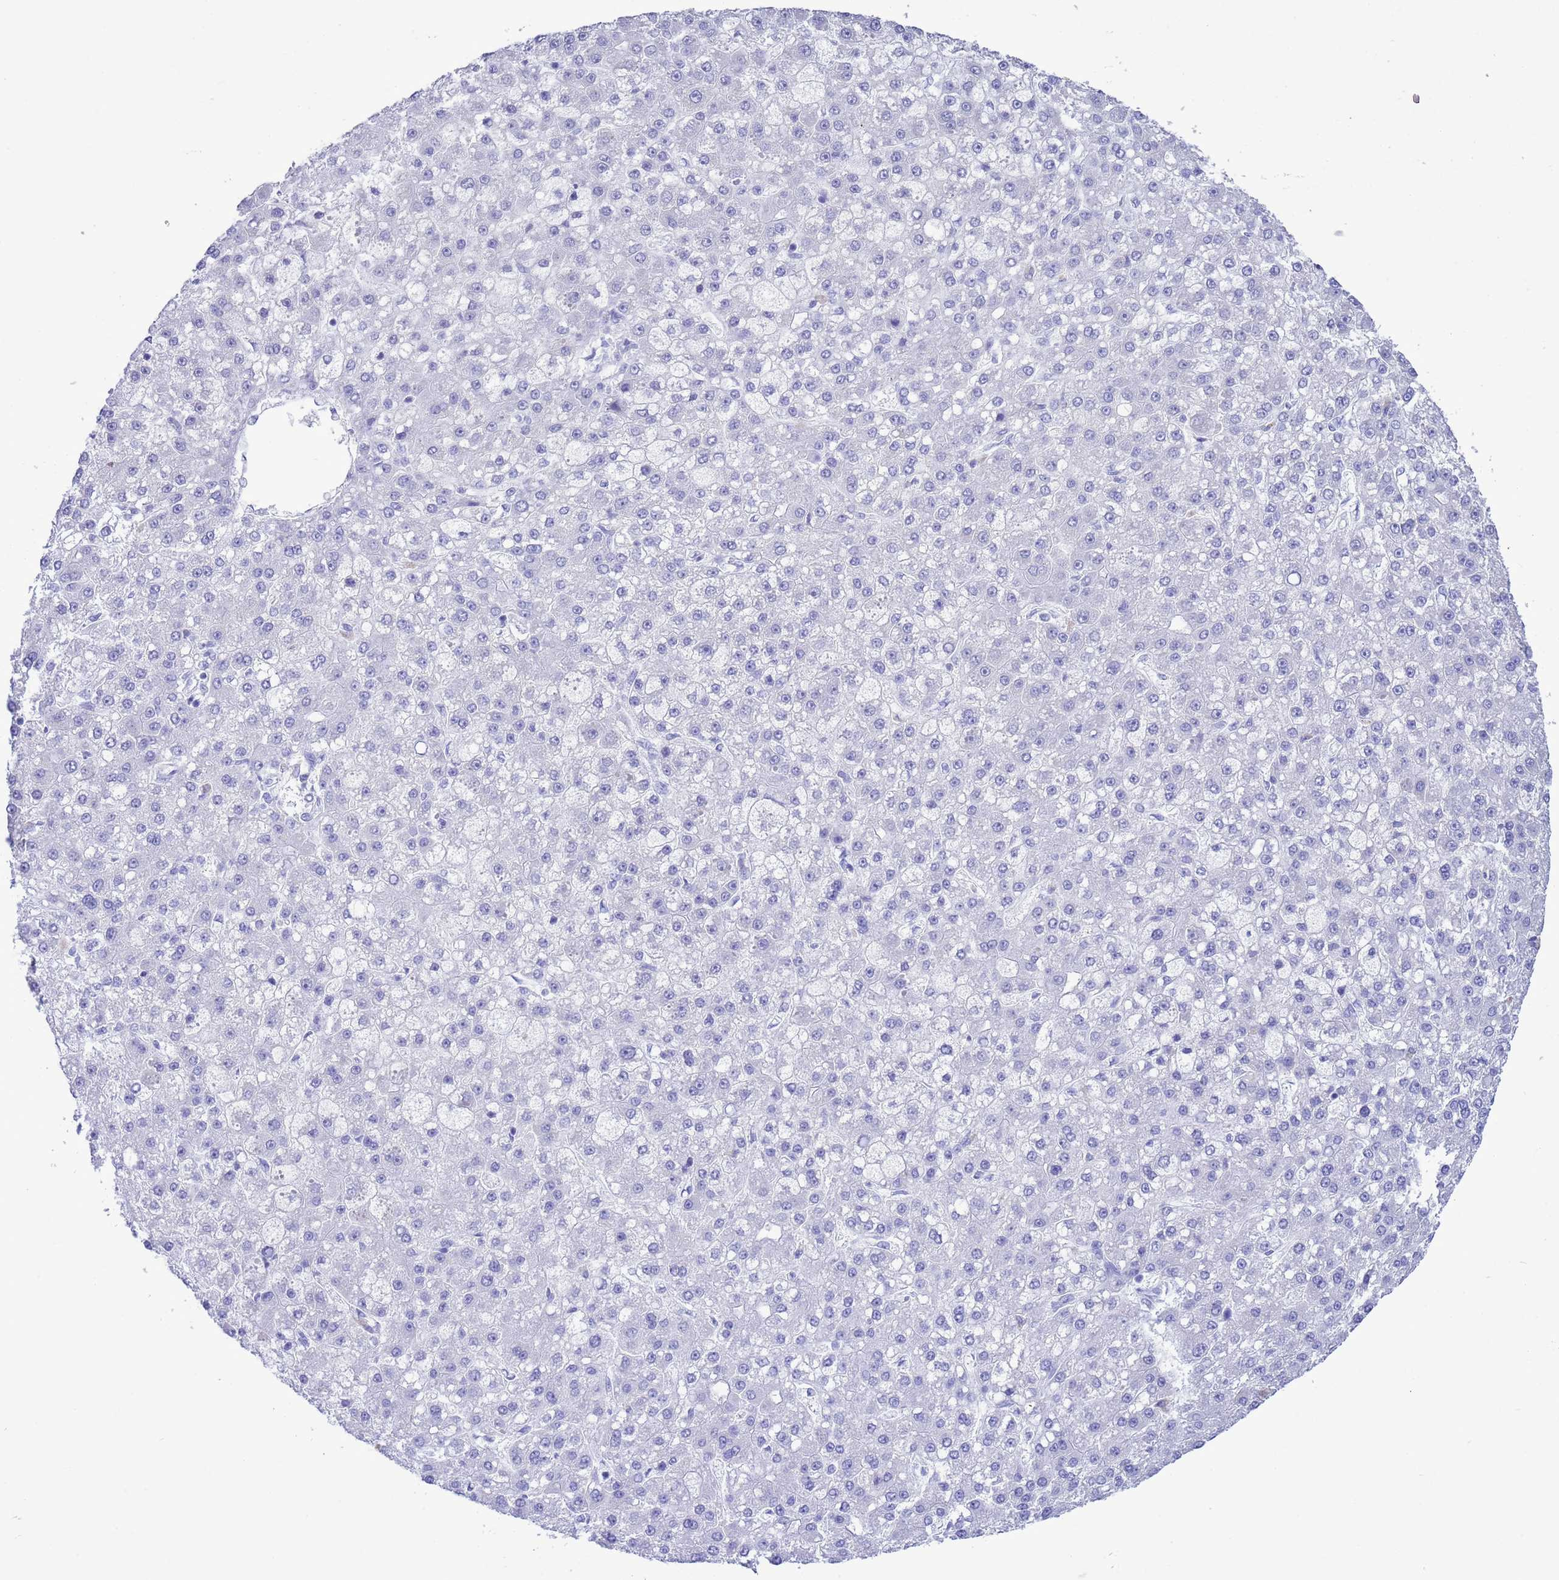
{"staining": {"intensity": "negative", "quantity": "none", "location": "none"}, "tissue": "liver cancer", "cell_type": "Tumor cells", "image_type": "cancer", "snomed": [{"axis": "morphology", "description": "Carcinoma, Hepatocellular, NOS"}, {"axis": "topography", "description": "Liver"}], "caption": "Liver cancer was stained to show a protein in brown. There is no significant positivity in tumor cells.", "gene": "GSTM1", "patient": {"sex": "male", "age": 67}}